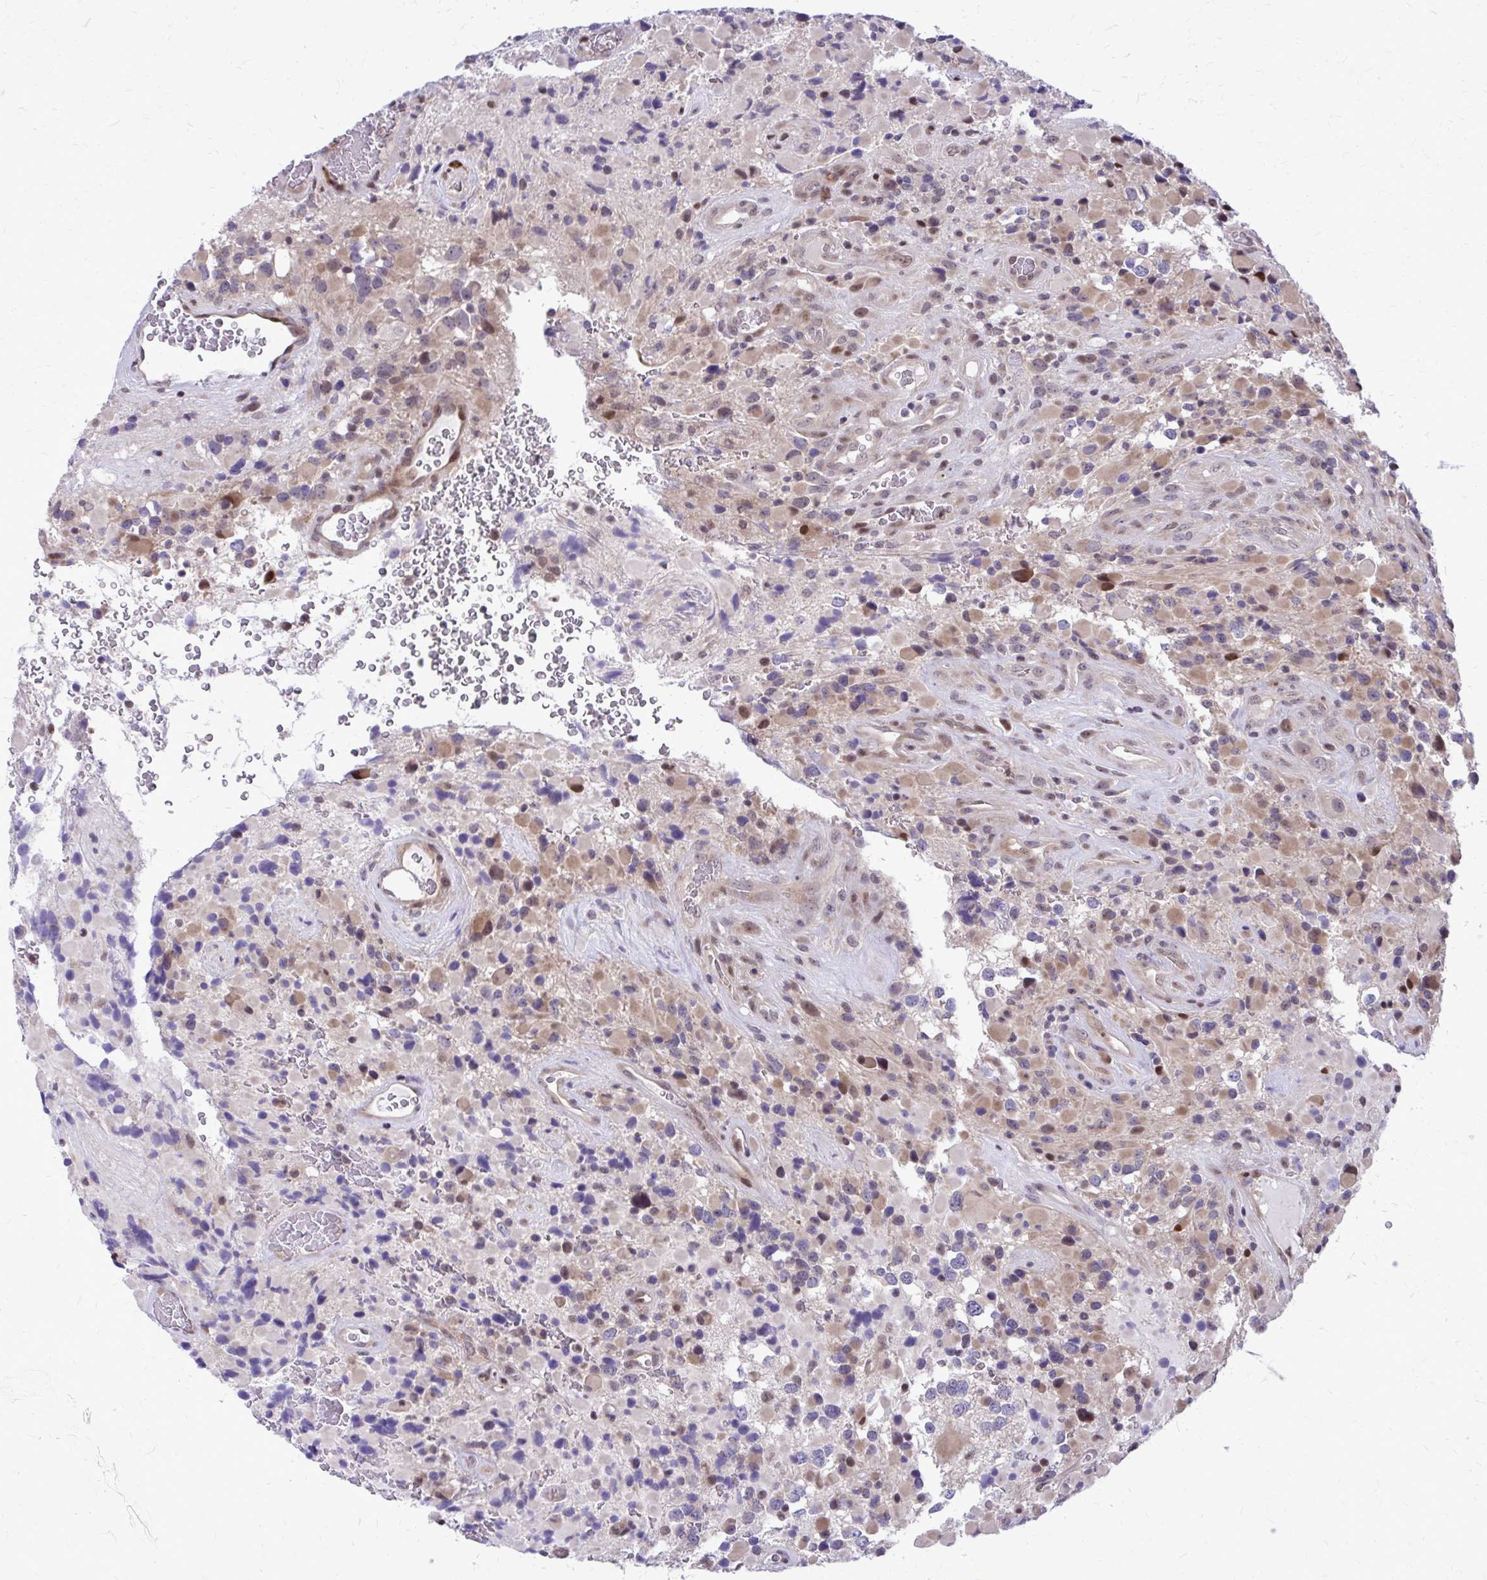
{"staining": {"intensity": "moderate", "quantity": "<25%", "location": "cytoplasmic/membranous,nuclear"}, "tissue": "glioma", "cell_type": "Tumor cells", "image_type": "cancer", "snomed": [{"axis": "morphology", "description": "Glioma, malignant, High grade"}, {"axis": "topography", "description": "Brain"}], "caption": "A histopathology image of human malignant glioma (high-grade) stained for a protein exhibits moderate cytoplasmic/membranous and nuclear brown staining in tumor cells.", "gene": "ANKRD30B", "patient": {"sex": "female", "age": 40}}